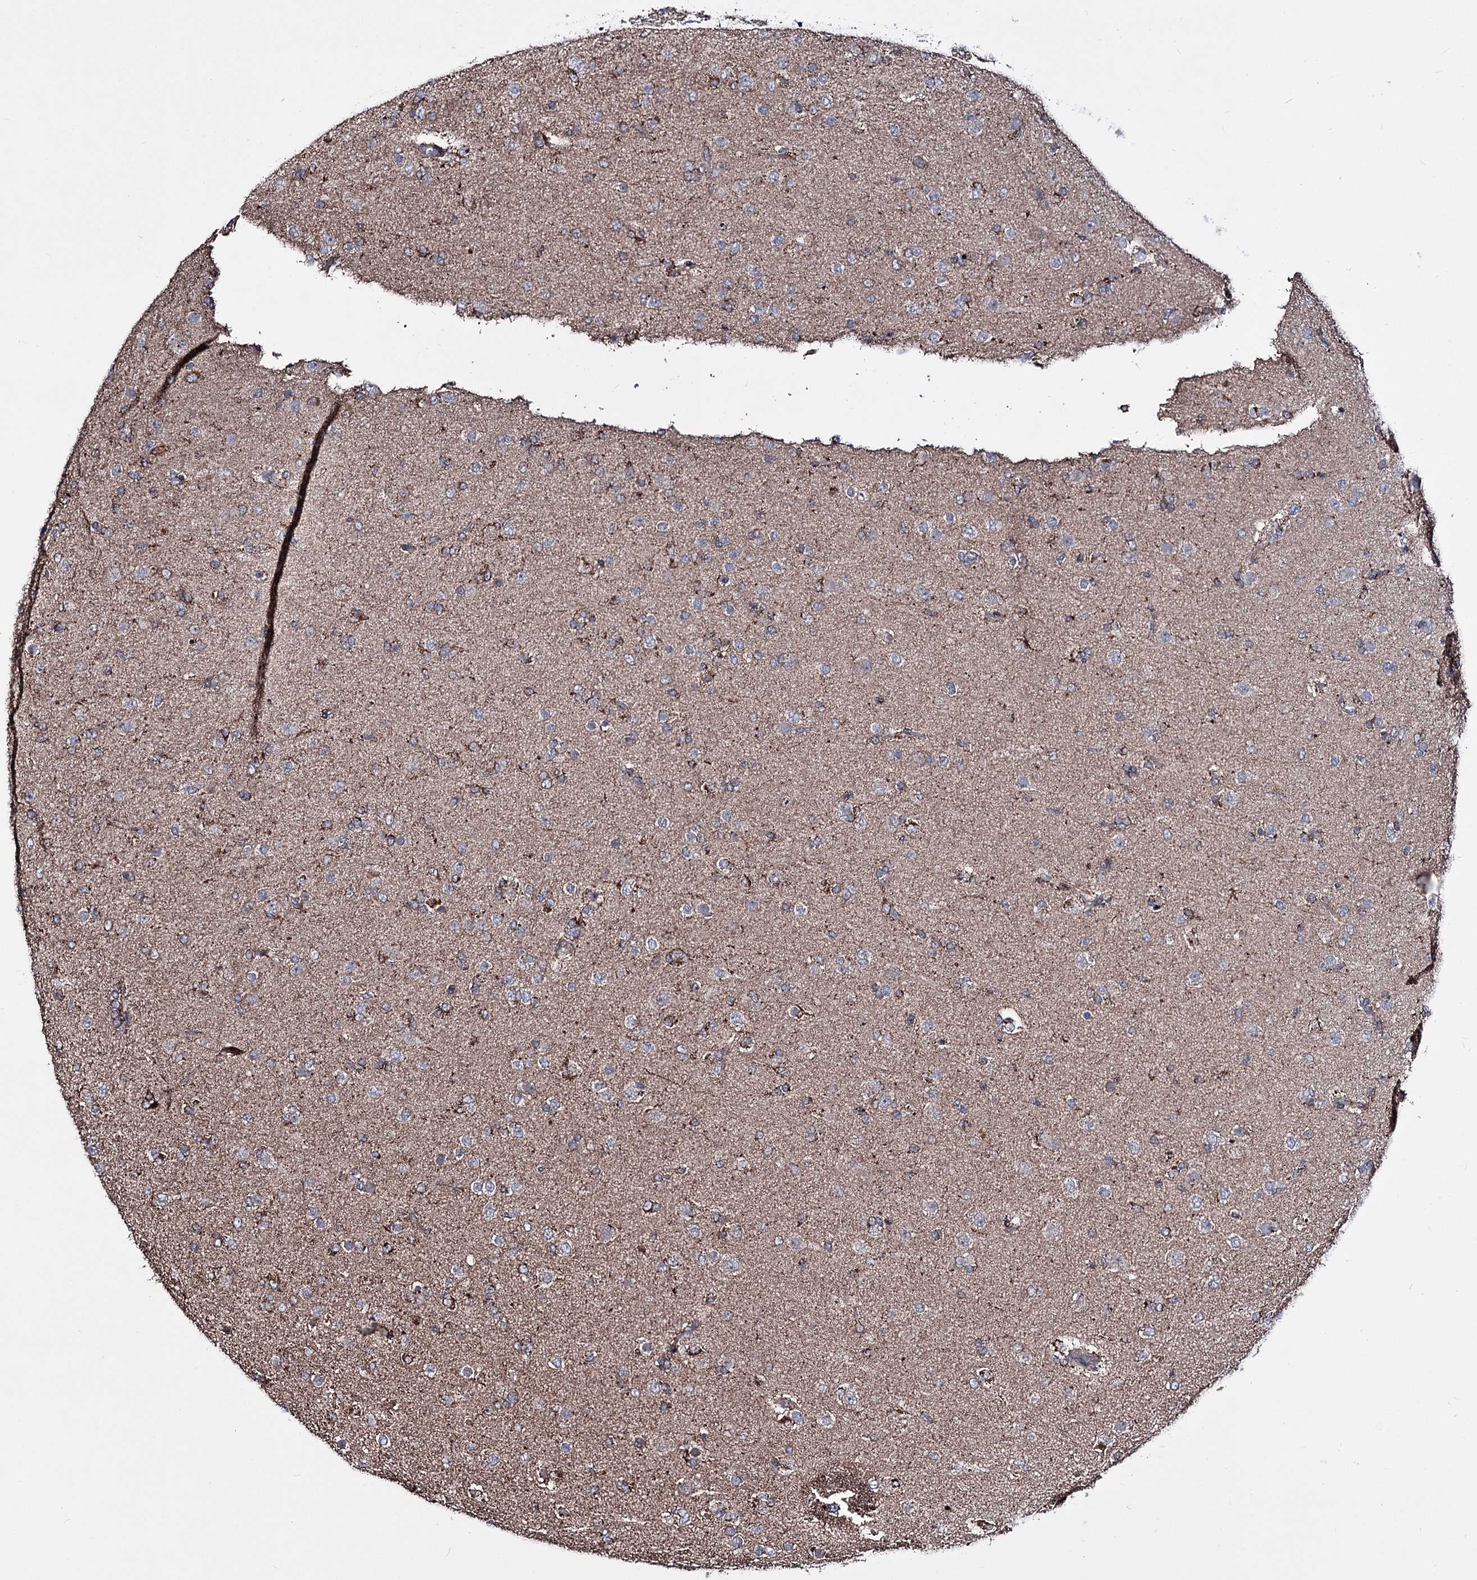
{"staining": {"intensity": "moderate", "quantity": "<25%", "location": "cytoplasmic/membranous"}, "tissue": "glioma", "cell_type": "Tumor cells", "image_type": "cancer", "snomed": [{"axis": "morphology", "description": "Glioma, malignant, Low grade"}, {"axis": "topography", "description": "Brain"}], "caption": "DAB (3,3'-diaminobenzidine) immunohistochemical staining of human glioma displays moderate cytoplasmic/membranous protein positivity in approximately <25% of tumor cells. The staining was performed using DAB (3,3'-diaminobenzidine) to visualize the protein expression in brown, while the nuclei were stained in blue with hematoxylin (Magnification: 20x).", "gene": "CREB3L4", "patient": {"sex": "male", "age": 65}}